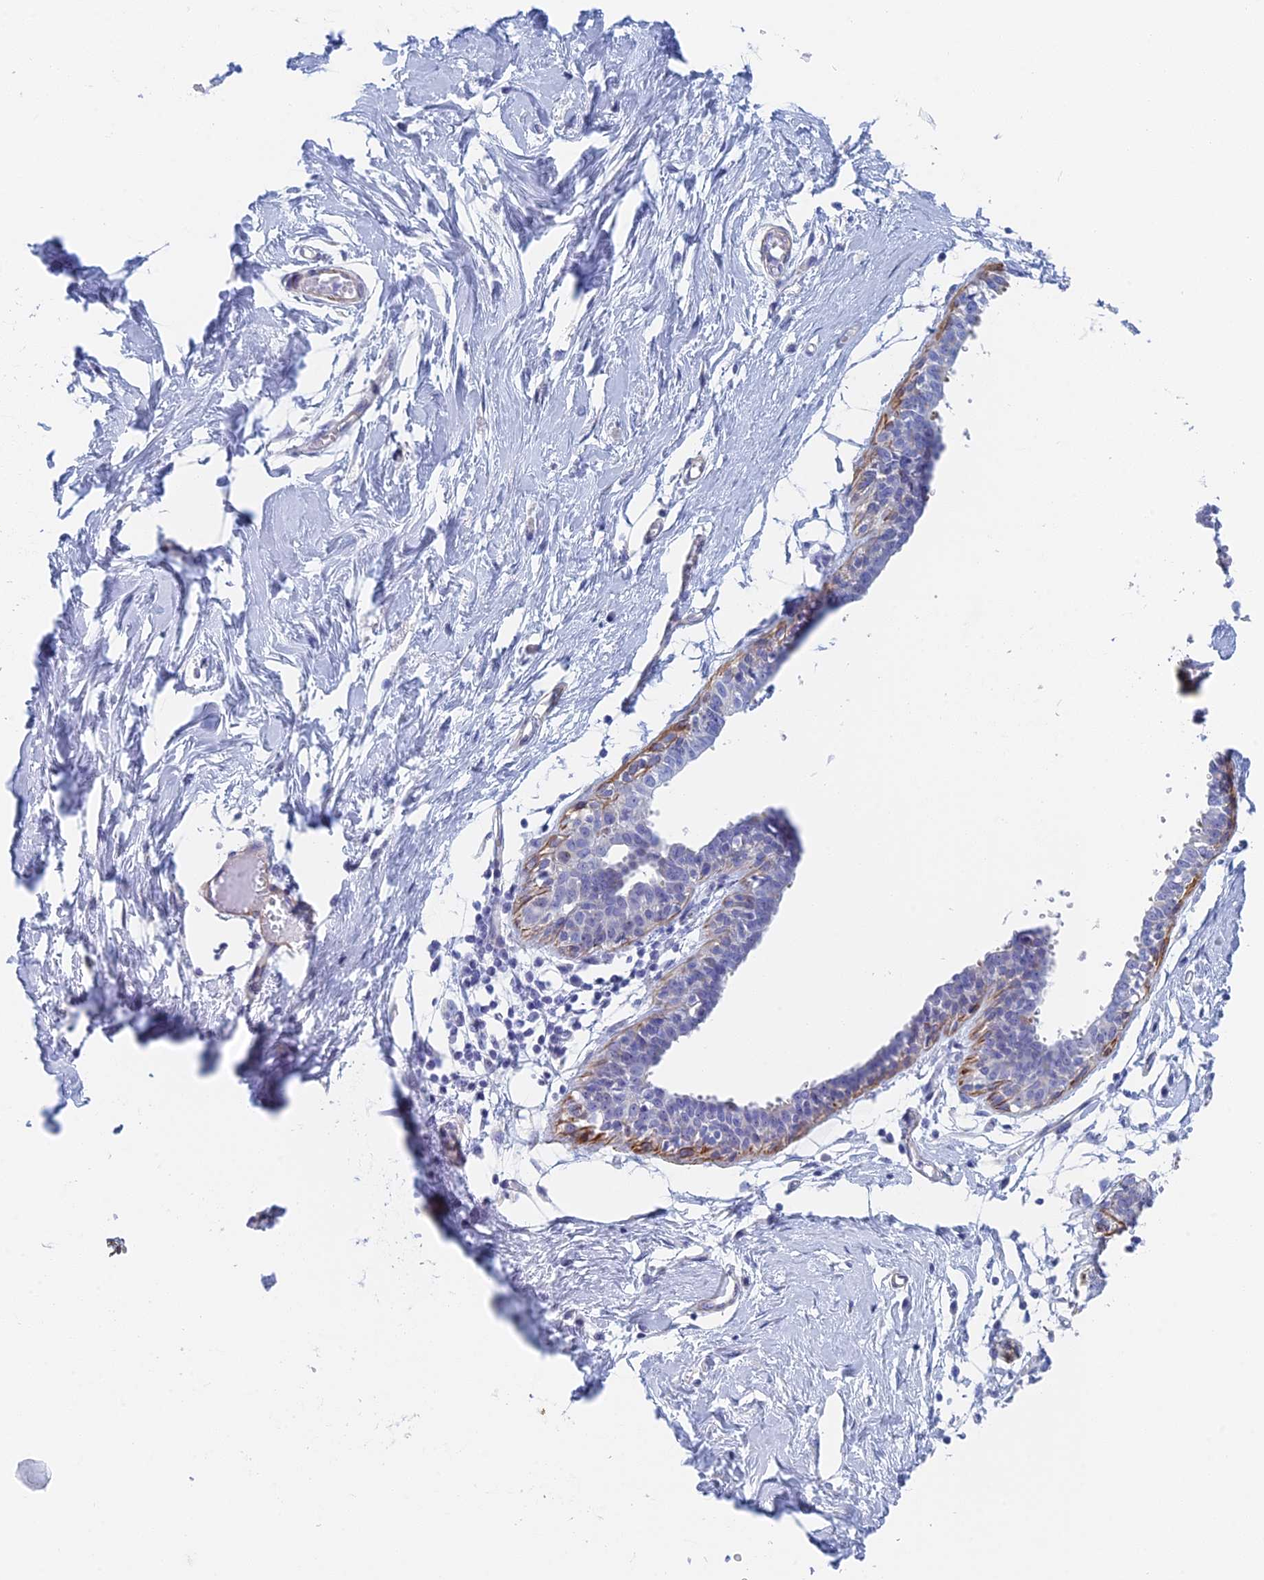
{"staining": {"intensity": "negative", "quantity": "none", "location": "none"}, "tissue": "breast", "cell_type": "Adipocytes", "image_type": "normal", "snomed": [{"axis": "morphology", "description": "Normal tissue, NOS"}, {"axis": "topography", "description": "Breast"}], "caption": "Breast was stained to show a protein in brown. There is no significant positivity in adipocytes. Brightfield microscopy of immunohistochemistry stained with DAB (3,3'-diaminobenzidine) (brown) and hematoxylin (blue), captured at high magnification.", "gene": "KCNK18", "patient": {"sex": "female", "age": 27}}